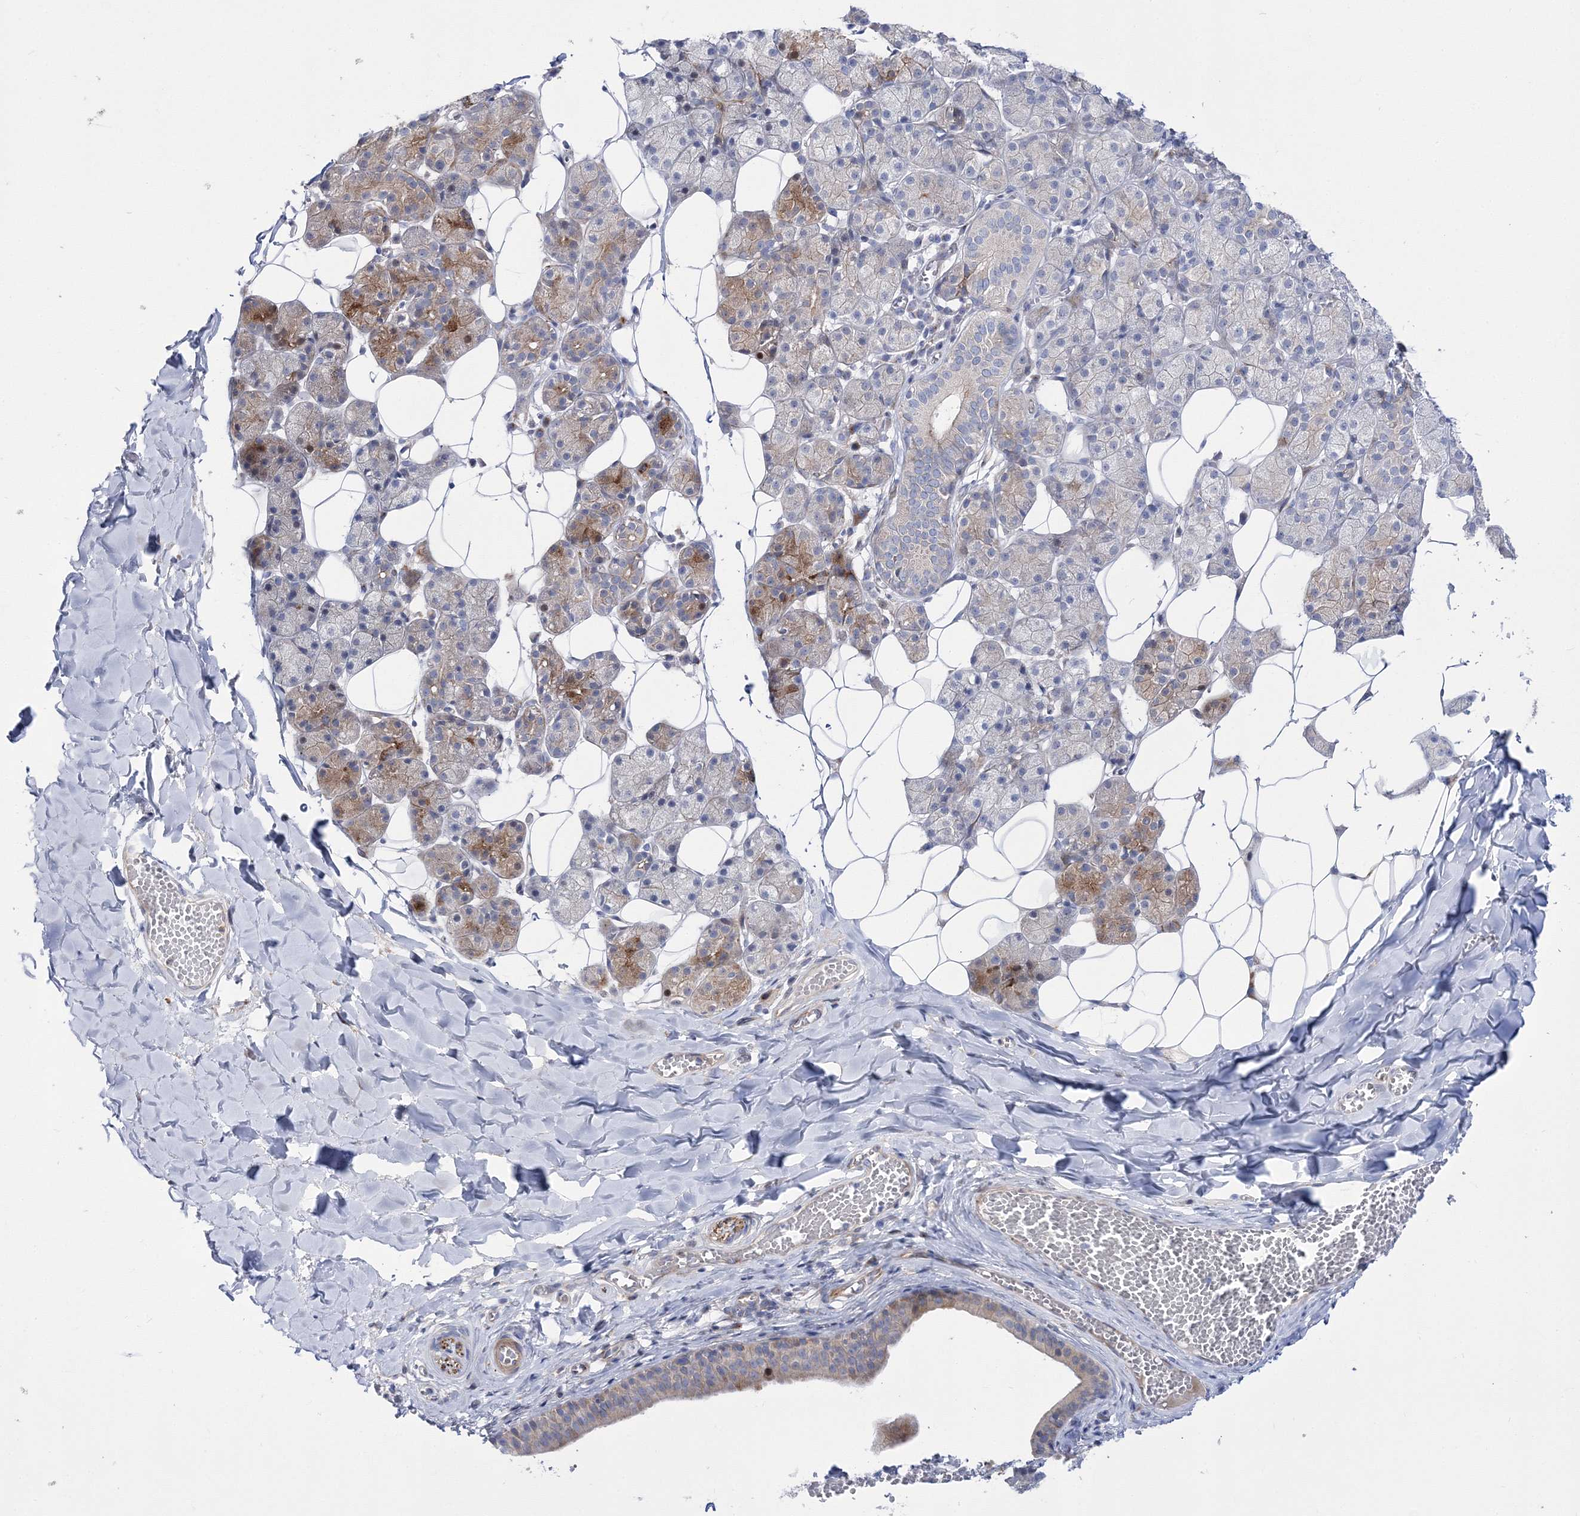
{"staining": {"intensity": "moderate", "quantity": "<25%", "location": "cytoplasmic/membranous"}, "tissue": "salivary gland", "cell_type": "Glandular cells", "image_type": "normal", "snomed": [{"axis": "morphology", "description": "Normal tissue, NOS"}, {"axis": "topography", "description": "Salivary gland"}], "caption": "The histopathology image reveals staining of benign salivary gland, revealing moderate cytoplasmic/membranous protein staining (brown color) within glandular cells.", "gene": "ARHGAP32", "patient": {"sex": "female", "age": 33}}